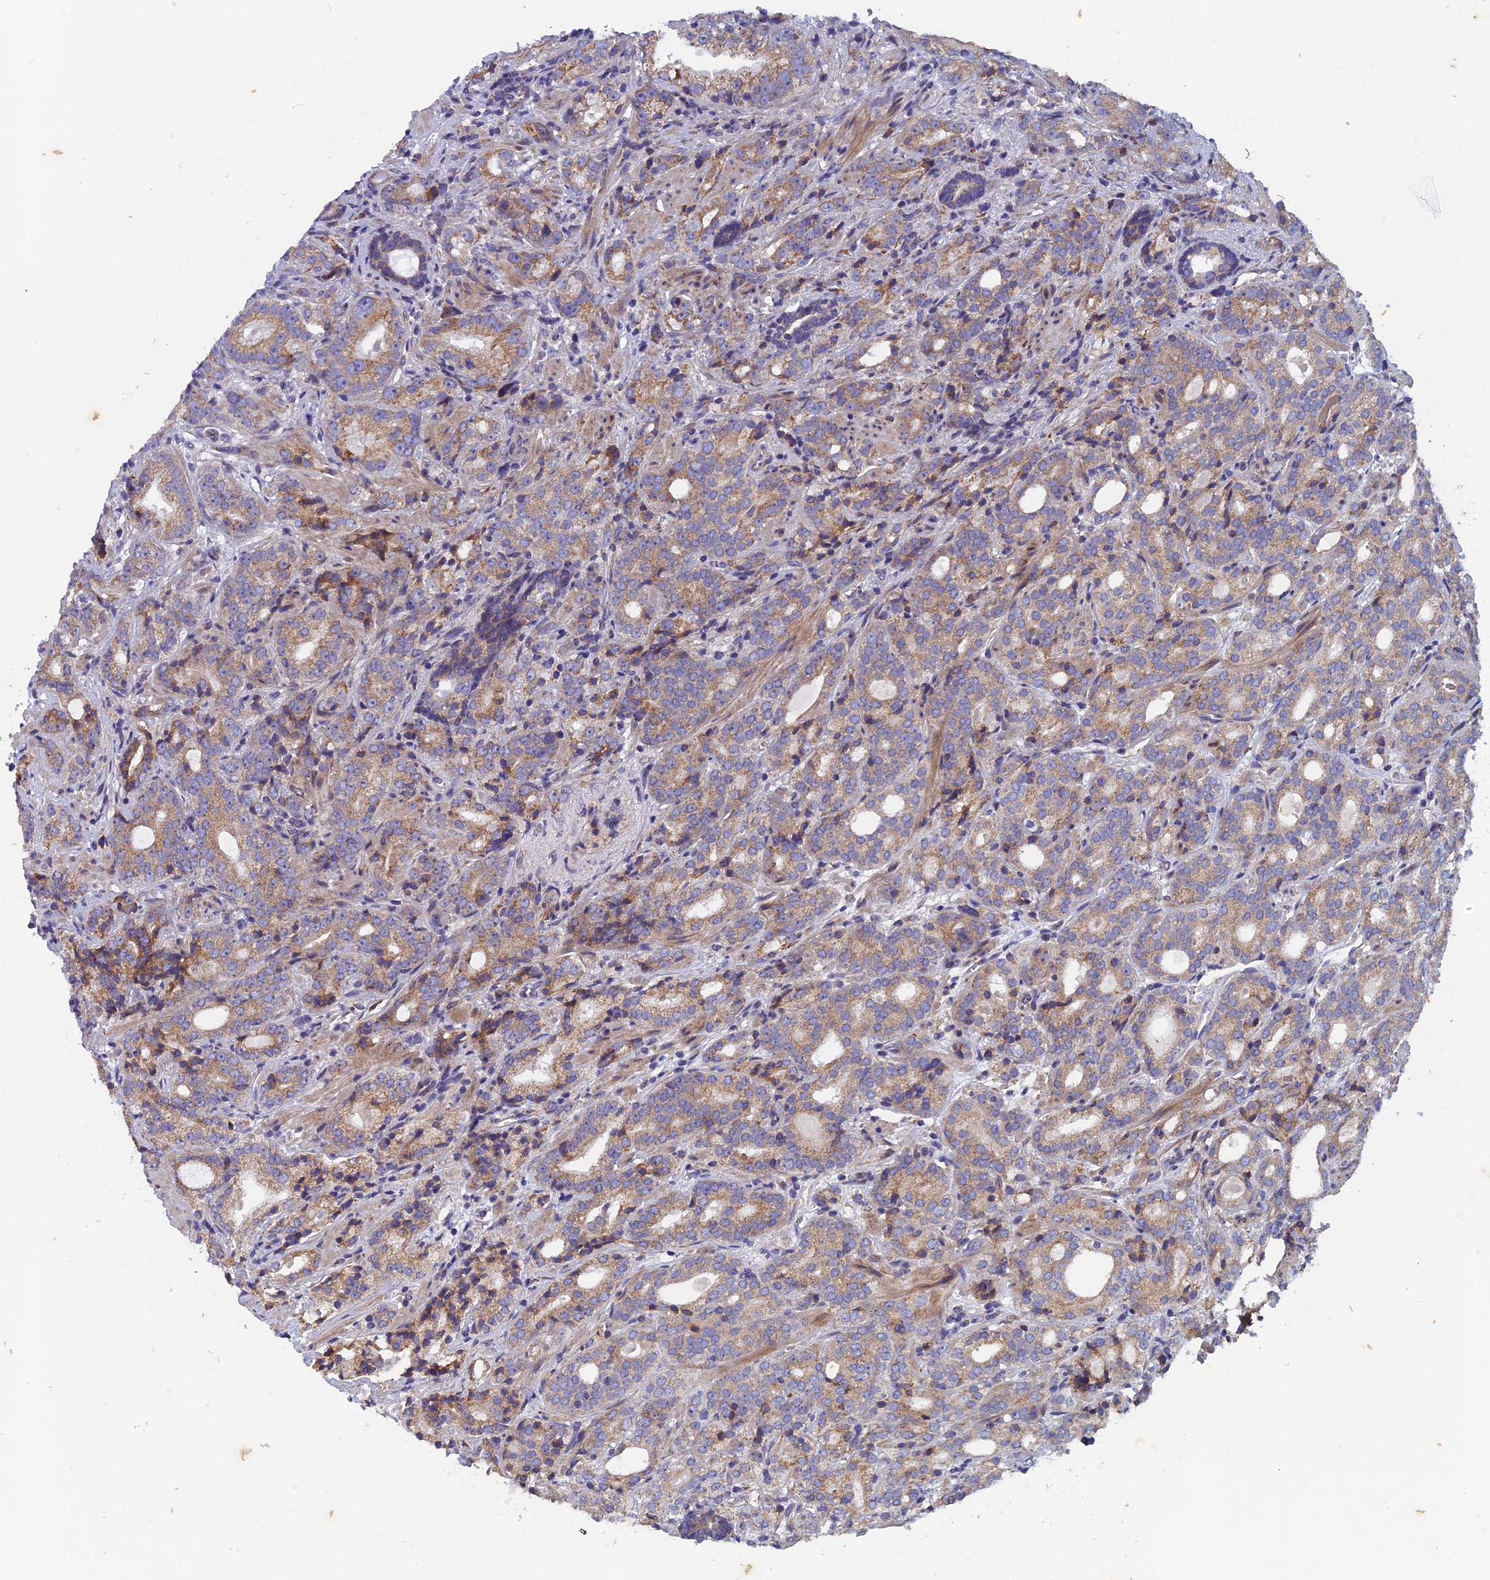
{"staining": {"intensity": "moderate", "quantity": ">75%", "location": "cytoplasmic/membranous"}, "tissue": "prostate cancer", "cell_type": "Tumor cells", "image_type": "cancer", "snomed": [{"axis": "morphology", "description": "Adenocarcinoma, High grade"}, {"axis": "topography", "description": "Prostate"}], "caption": "Approximately >75% of tumor cells in human prostate cancer demonstrate moderate cytoplasmic/membranous protein expression as visualized by brown immunohistochemical staining.", "gene": "AP4S1", "patient": {"sex": "male", "age": 64}}